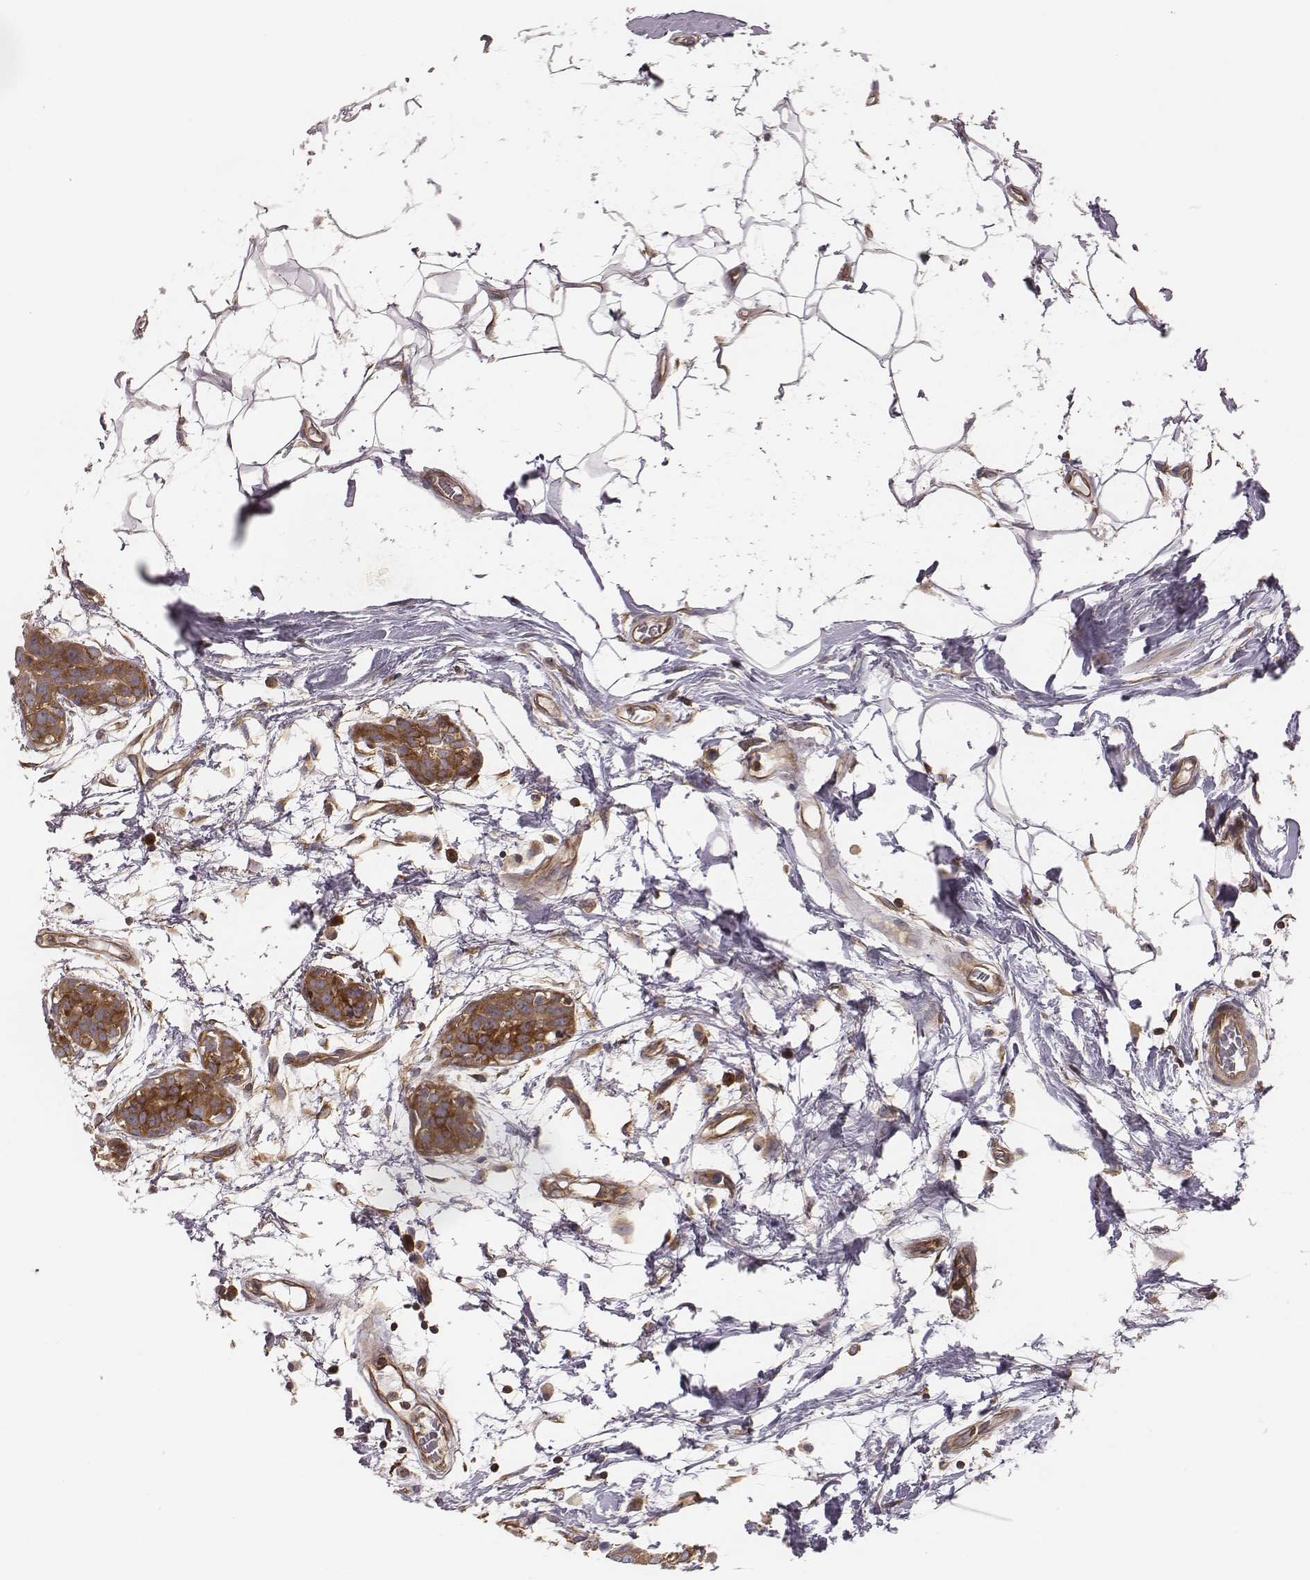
{"staining": {"intensity": "moderate", "quantity": ">75%", "location": "cytoplasmic/membranous"}, "tissue": "breast cancer", "cell_type": "Tumor cells", "image_type": "cancer", "snomed": [{"axis": "morphology", "description": "Normal tissue, NOS"}, {"axis": "morphology", "description": "Duct carcinoma"}, {"axis": "topography", "description": "Breast"}], "caption": "Protein staining demonstrates moderate cytoplasmic/membranous staining in about >75% of tumor cells in breast intraductal carcinoma.", "gene": "CAD", "patient": {"sex": "female", "age": 40}}